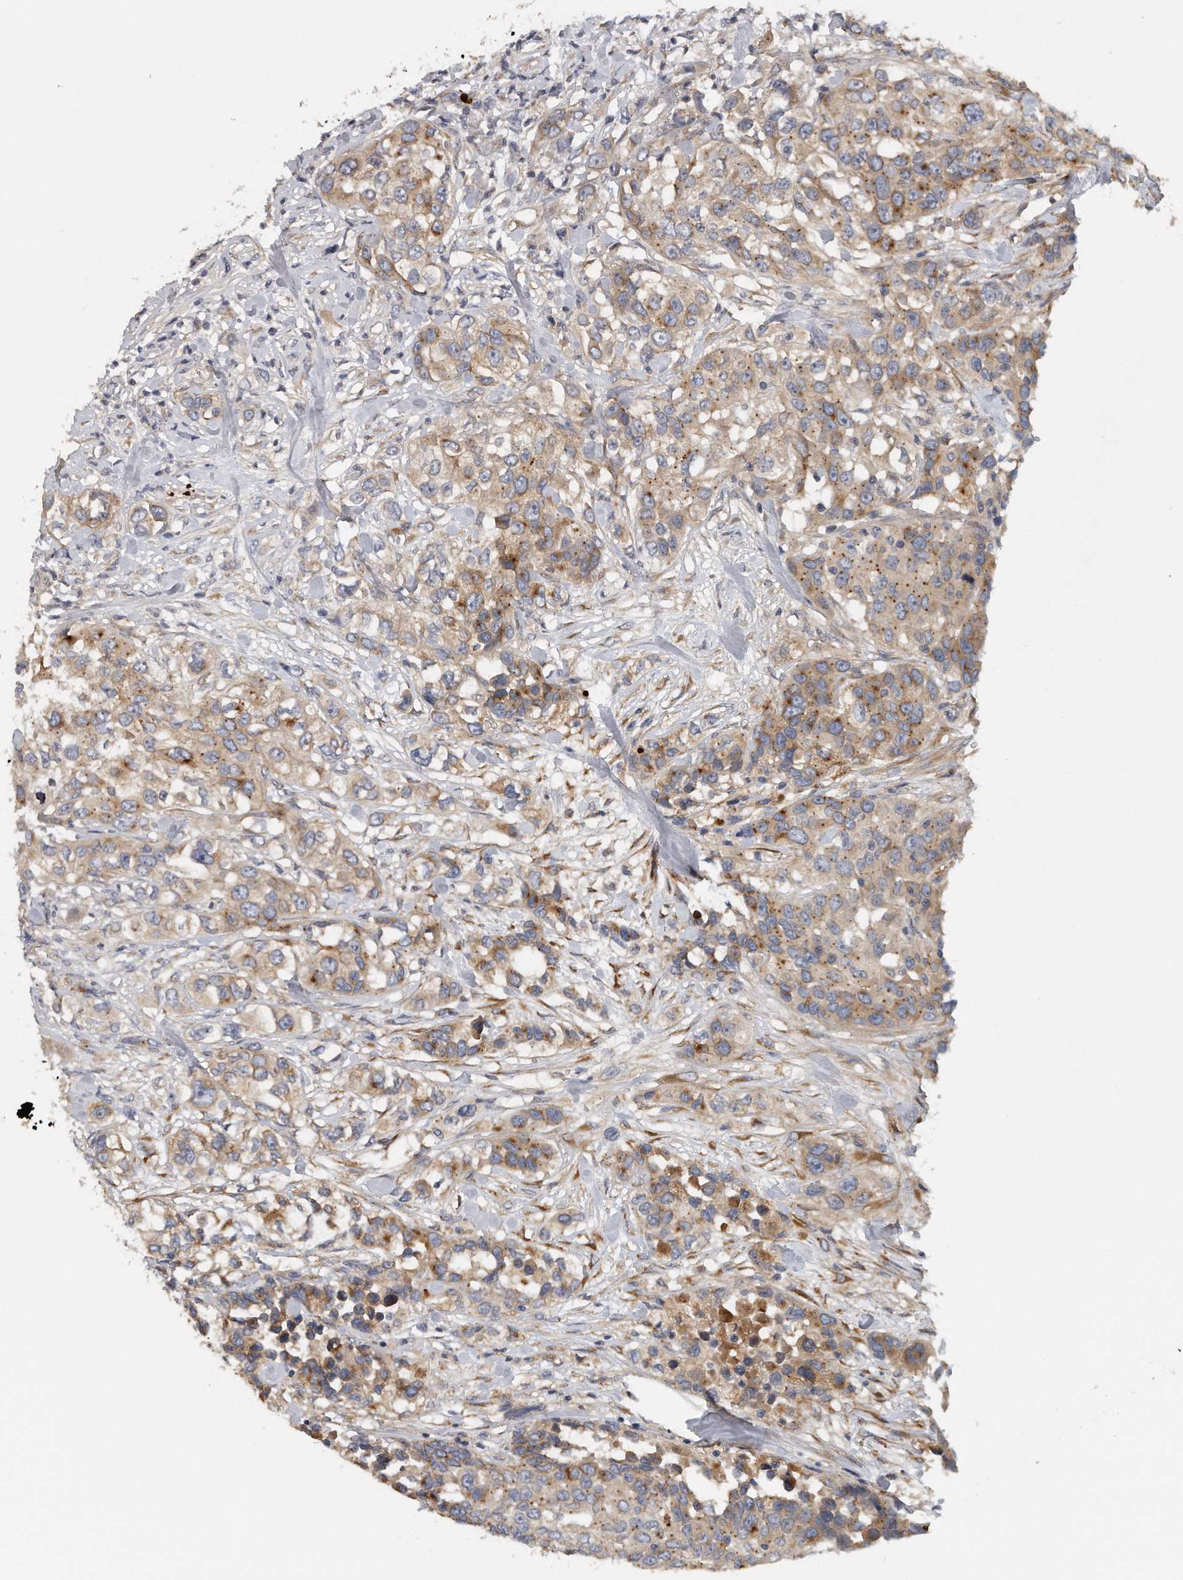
{"staining": {"intensity": "moderate", "quantity": "25%-75%", "location": "cytoplasmic/membranous"}, "tissue": "urothelial cancer", "cell_type": "Tumor cells", "image_type": "cancer", "snomed": [{"axis": "morphology", "description": "Urothelial carcinoma, High grade"}, {"axis": "topography", "description": "Urinary bladder"}], "caption": "Moderate cytoplasmic/membranous protein staining is identified in about 25%-75% of tumor cells in high-grade urothelial carcinoma.", "gene": "TRAPPC14", "patient": {"sex": "female", "age": 80}}